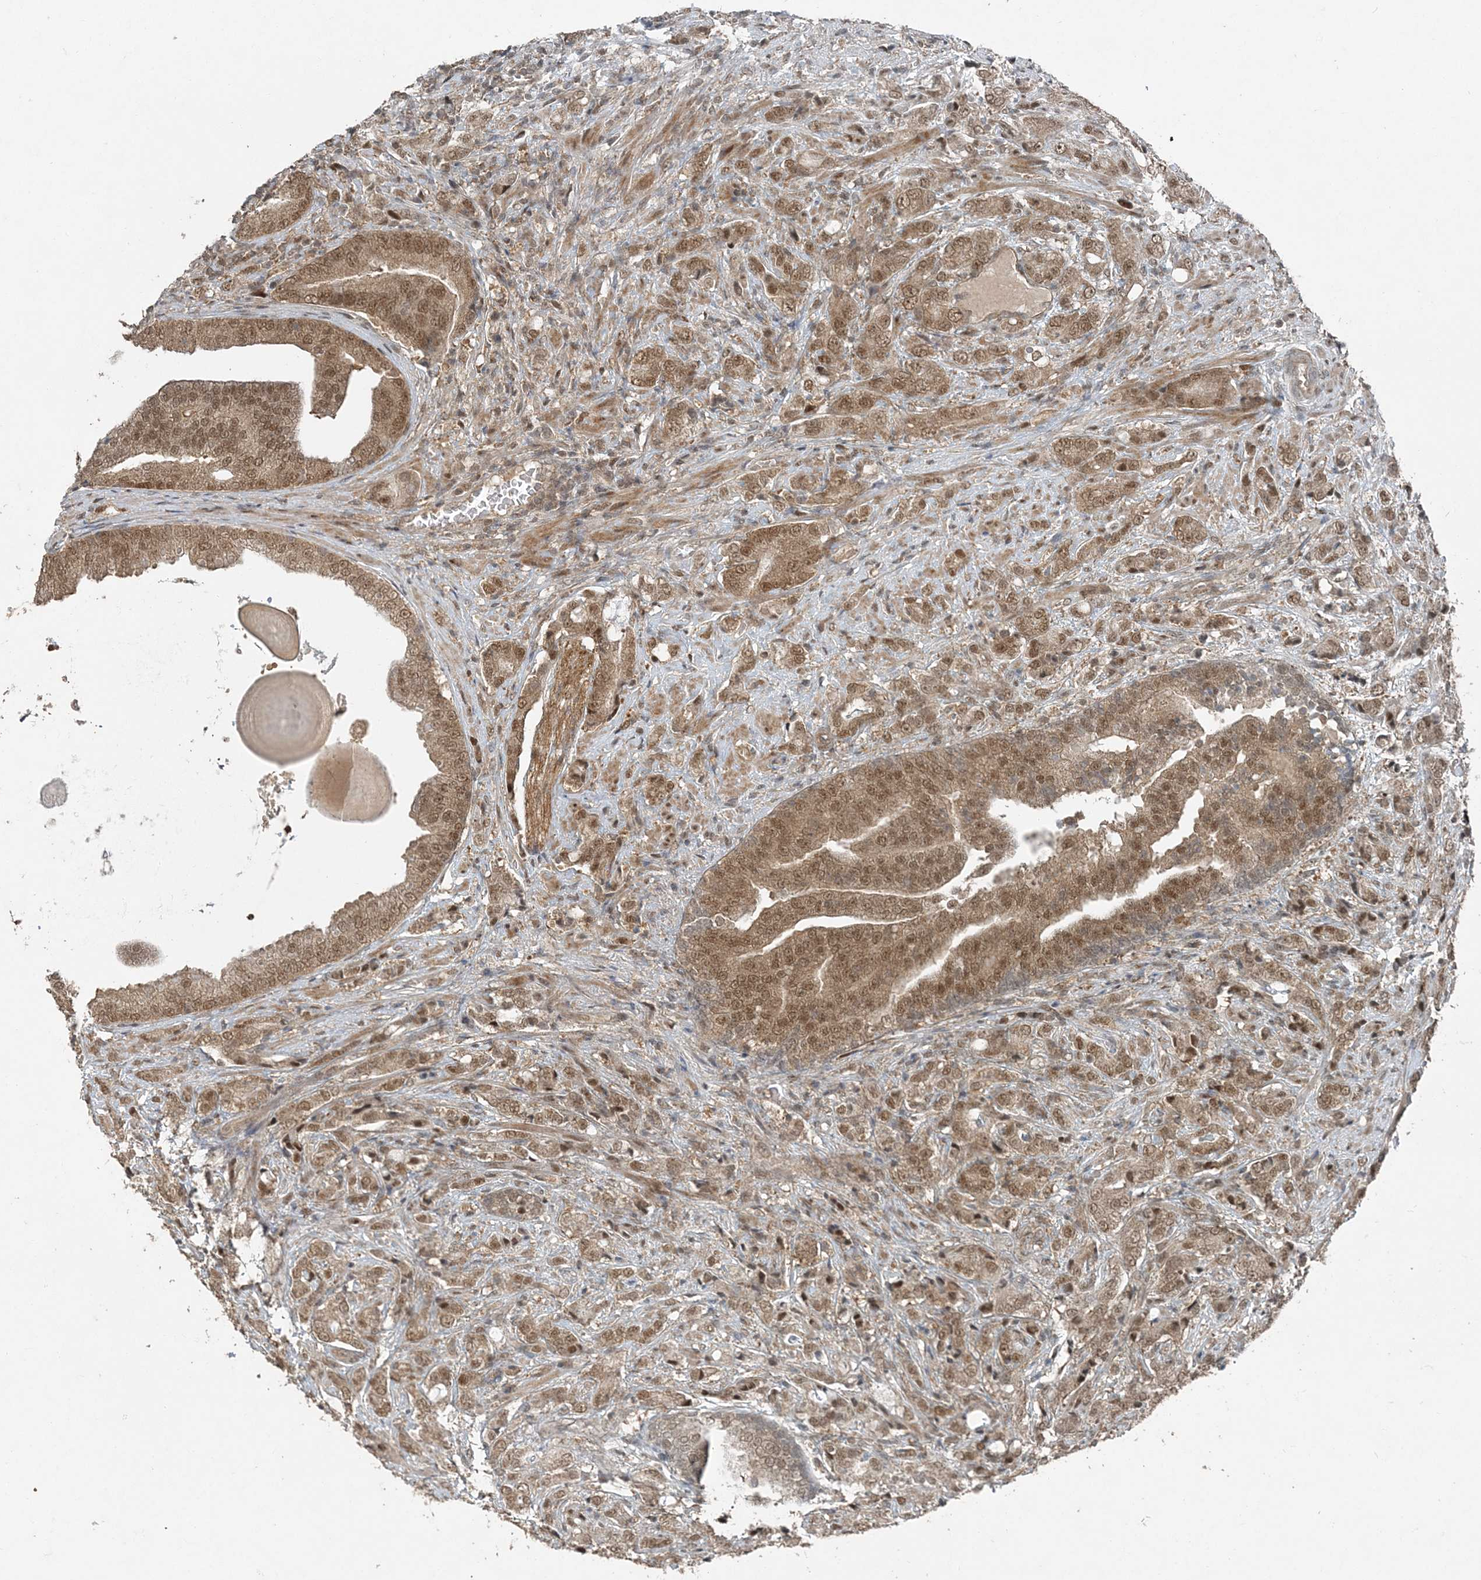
{"staining": {"intensity": "moderate", "quantity": ">75%", "location": "cytoplasmic/membranous,nuclear"}, "tissue": "prostate cancer", "cell_type": "Tumor cells", "image_type": "cancer", "snomed": [{"axis": "morphology", "description": "Adenocarcinoma, High grade"}, {"axis": "topography", "description": "Prostate"}], "caption": "Tumor cells demonstrate medium levels of moderate cytoplasmic/membranous and nuclear positivity in approximately >75% of cells in human prostate cancer. The staining was performed using DAB to visualize the protein expression in brown, while the nuclei were stained in blue with hematoxylin (Magnification: 20x).", "gene": "COPS7B", "patient": {"sex": "male", "age": 57}}